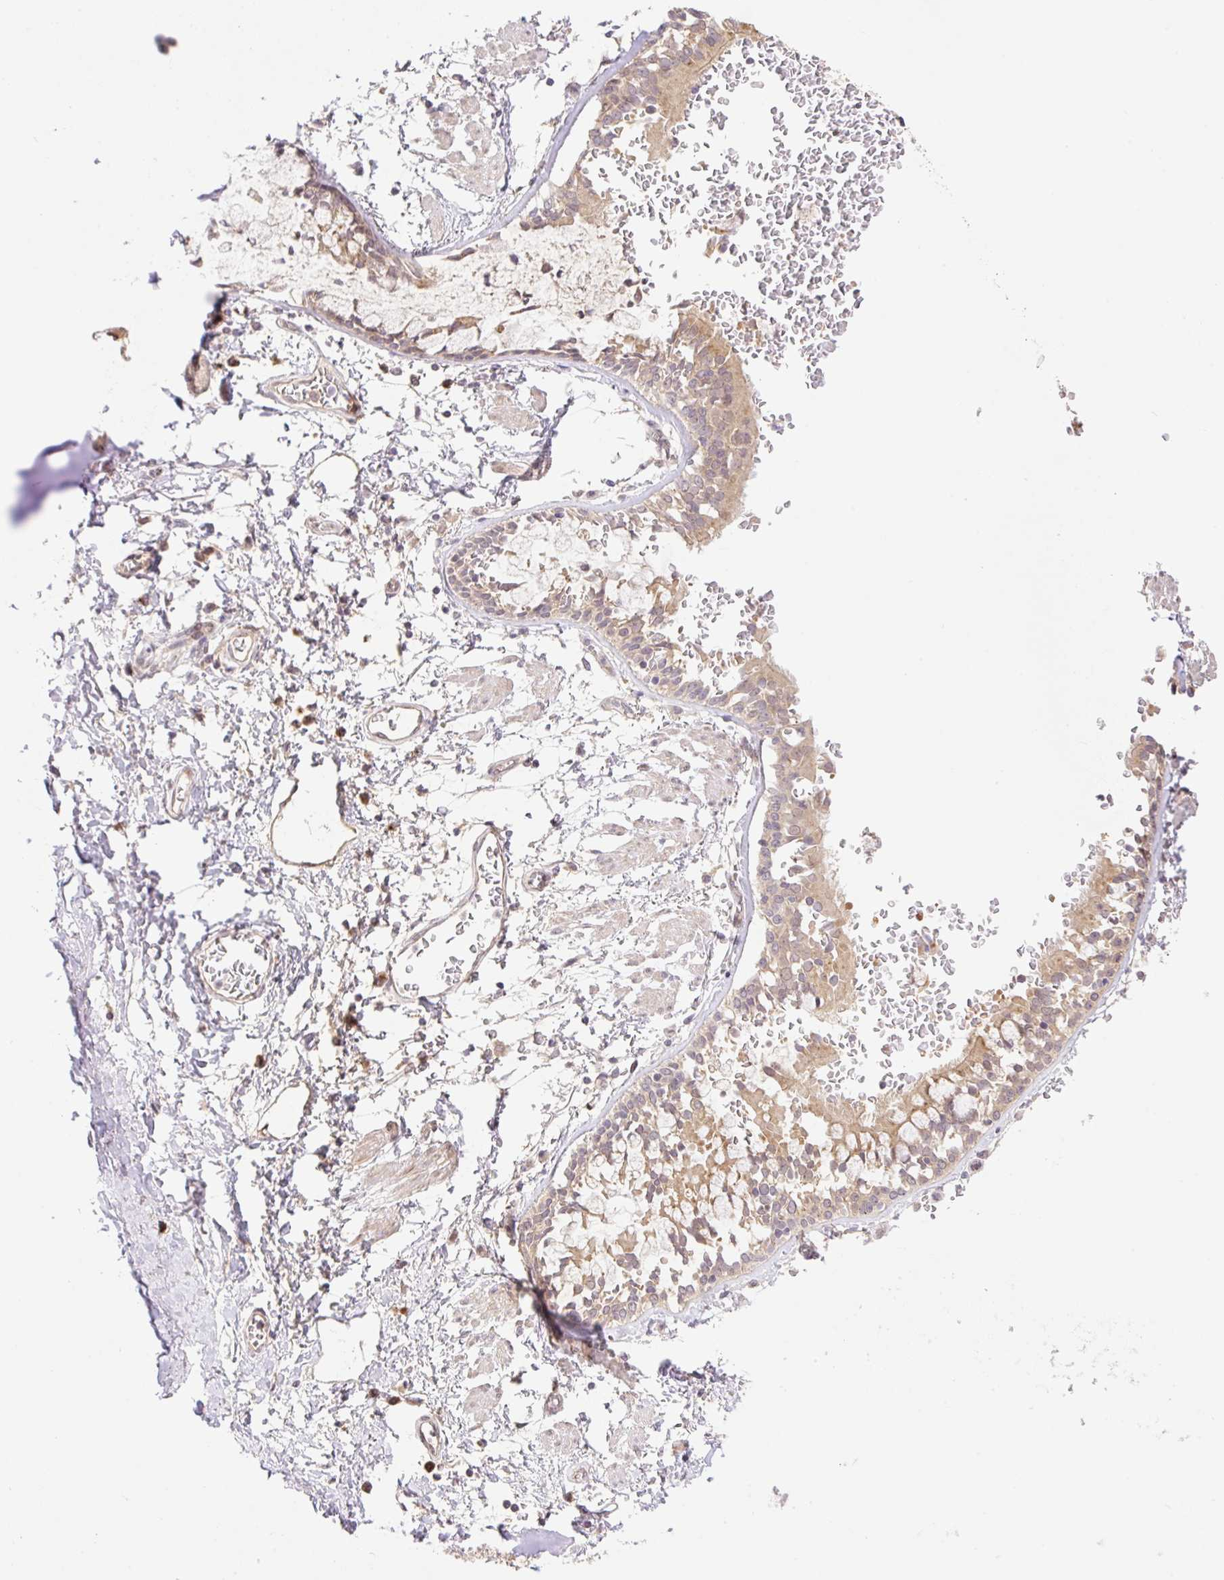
{"staining": {"intensity": "negative", "quantity": "none", "location": "none"}, "tissue": "adipose tissue", "cell_type": "Adipocytes", "image_type": "normal", "snomed": [{"axis": "morphology", "description": "Normal tissue, NOS"}, {"axis": "morphology", "description": "Degeneration, NOS"}, {"axis": "topography", "description": "Cartilage tissue"}, {"axis": "topography", "description": "Lung"}], "caption": "High power microscopy photomicrograph of an immunohistochemistry micrograph of normal adipose tissue, revealing no significant positivity in adipocytes. (Stains: DAB (3,3'-diaminobenzidine) immunohistochemistry with hematoxylin counter stain, Microscopy: brightfield microscopy at high magnification).", "gene": "VPS25", "patient": {"sex": "female", "age": 61}}